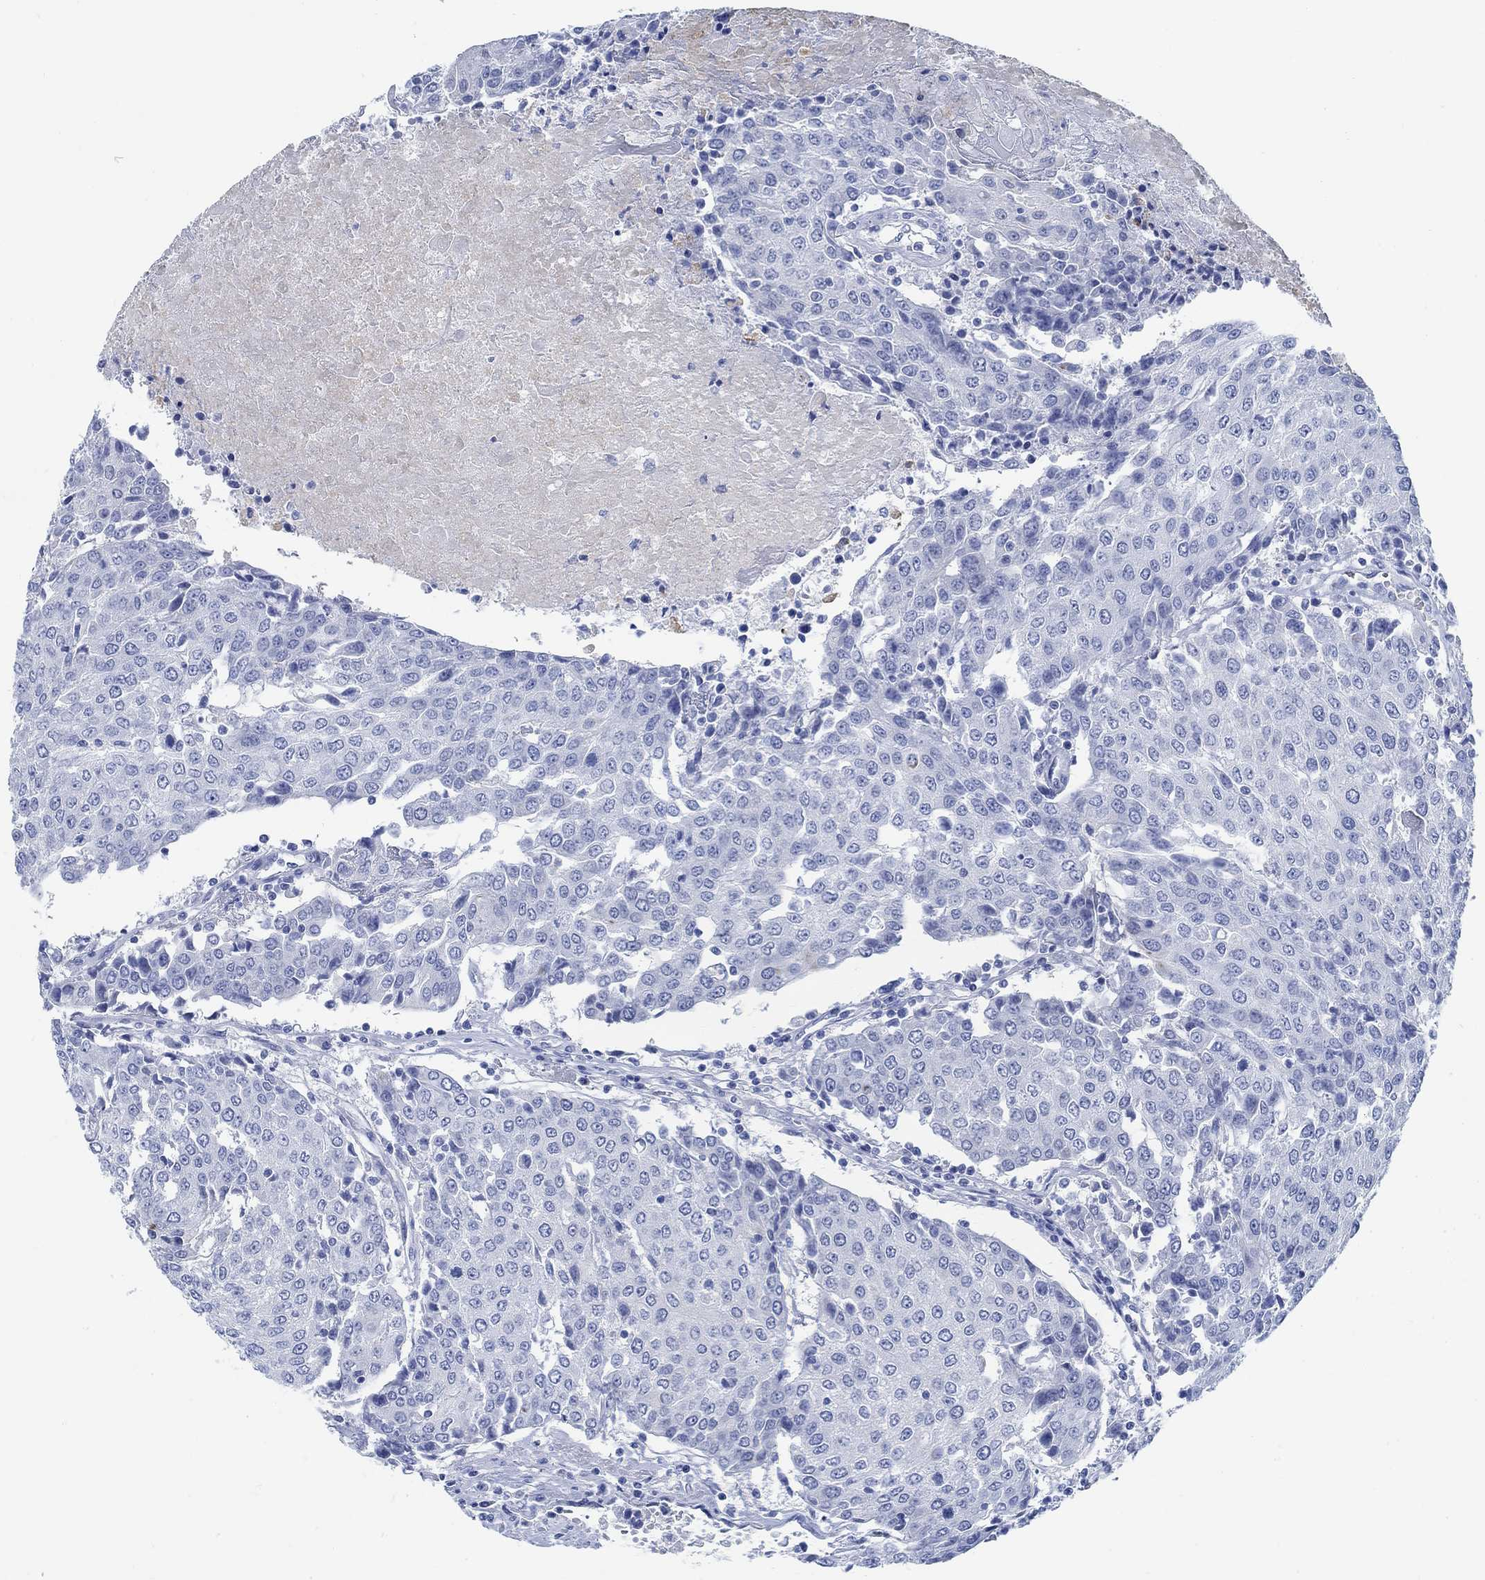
{"staining": {"intensity": "negative", "quantity": "none", "location": "none"}, "tissue": "urothelial cancer", "cell_type": "Tumor cells", "image_type": "cancer", "snomed": [{"axis": "morphology", "description": "Urothelial carcinoma, High grade"}, {"axis": "topography", "description": "Urinary bladder"}], "caption": "This photomicrograph is of high-grade urothelial carcinoma stained with IHC to label a protein in brown with the nuclei are counter-stained blue. There is no expression in tumor cells.", "gene": "RBM20", "patient": {"sex": "female", "age": 85}}